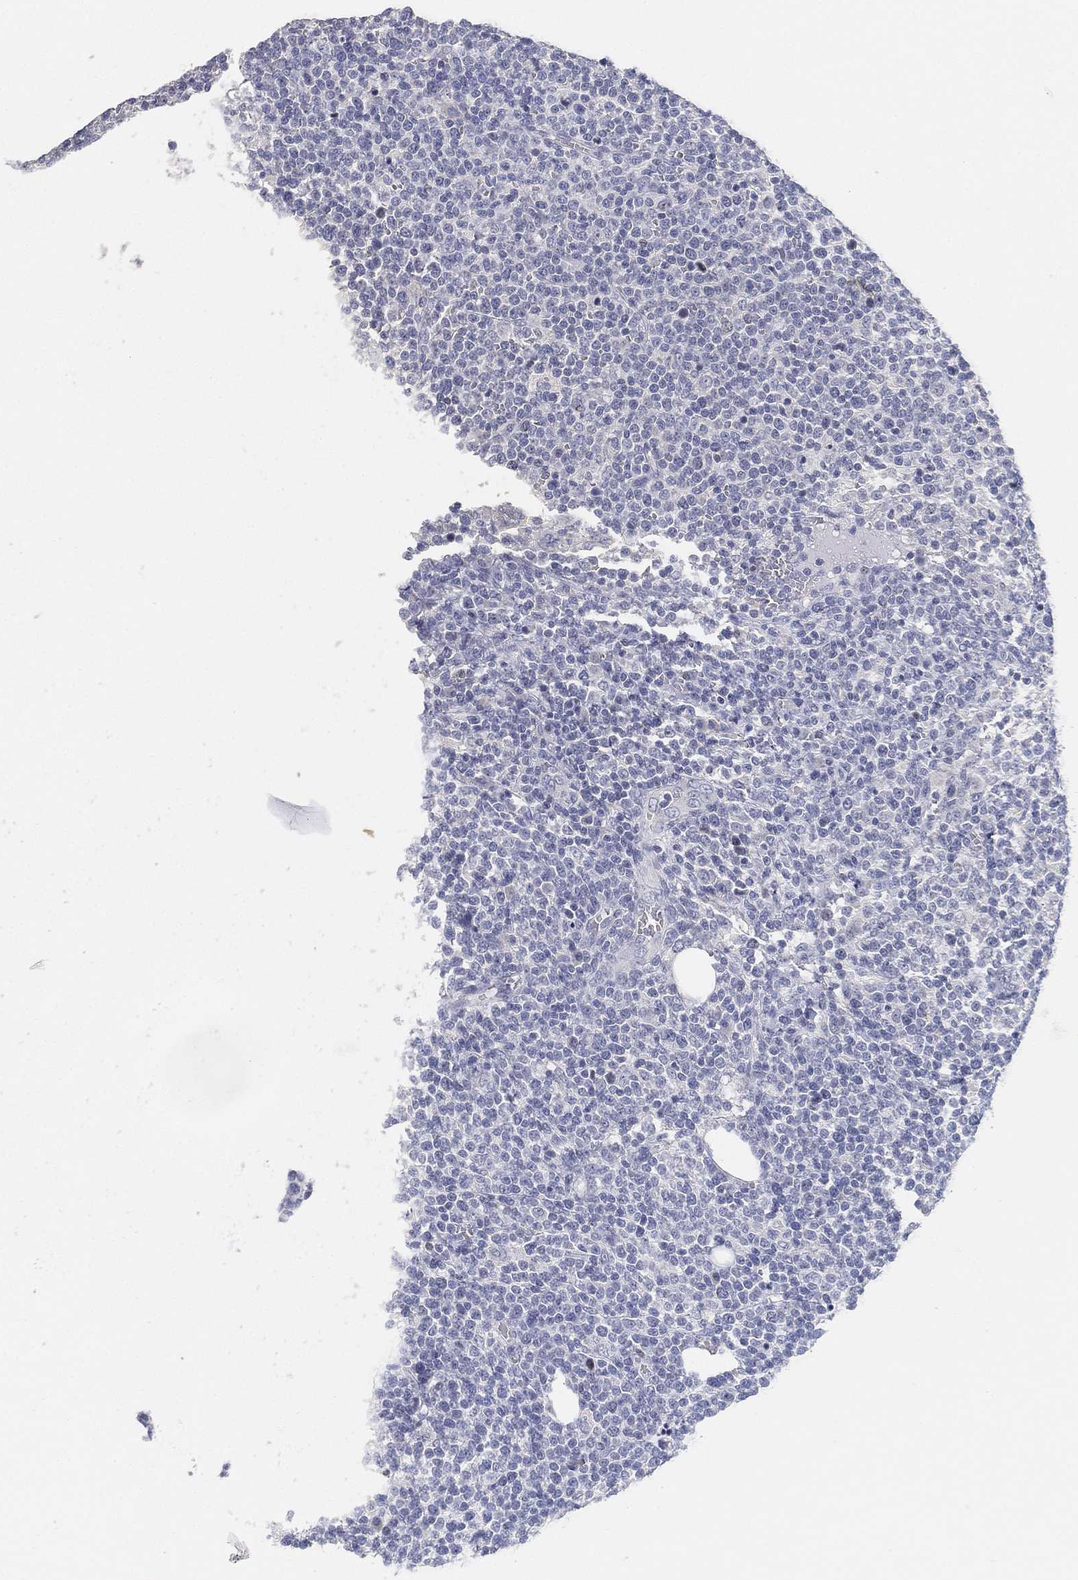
{"staining": {"intensity": "negative", "quantity": "none", "location": "none"}, "tissue": "lymphoma", "cell_type": "Tumor cells", "image_type": "cancer", "snomed": [{"axis": "morphology", "description": "Malignant lymphoma, non-Hodgkin's type, High grade"}, {"axis": "topography", "description": "Lymph node"}], "caption": "This is a photomicrograph of IHC staining of lymphoma, which shows no expression in tumor cells. The staining is performed using DAB brown chromogen with nuclei counter-stained in using hematoxylin.", "gene": "FAM187B", "patient": {"sex": "male", "age": 61}}